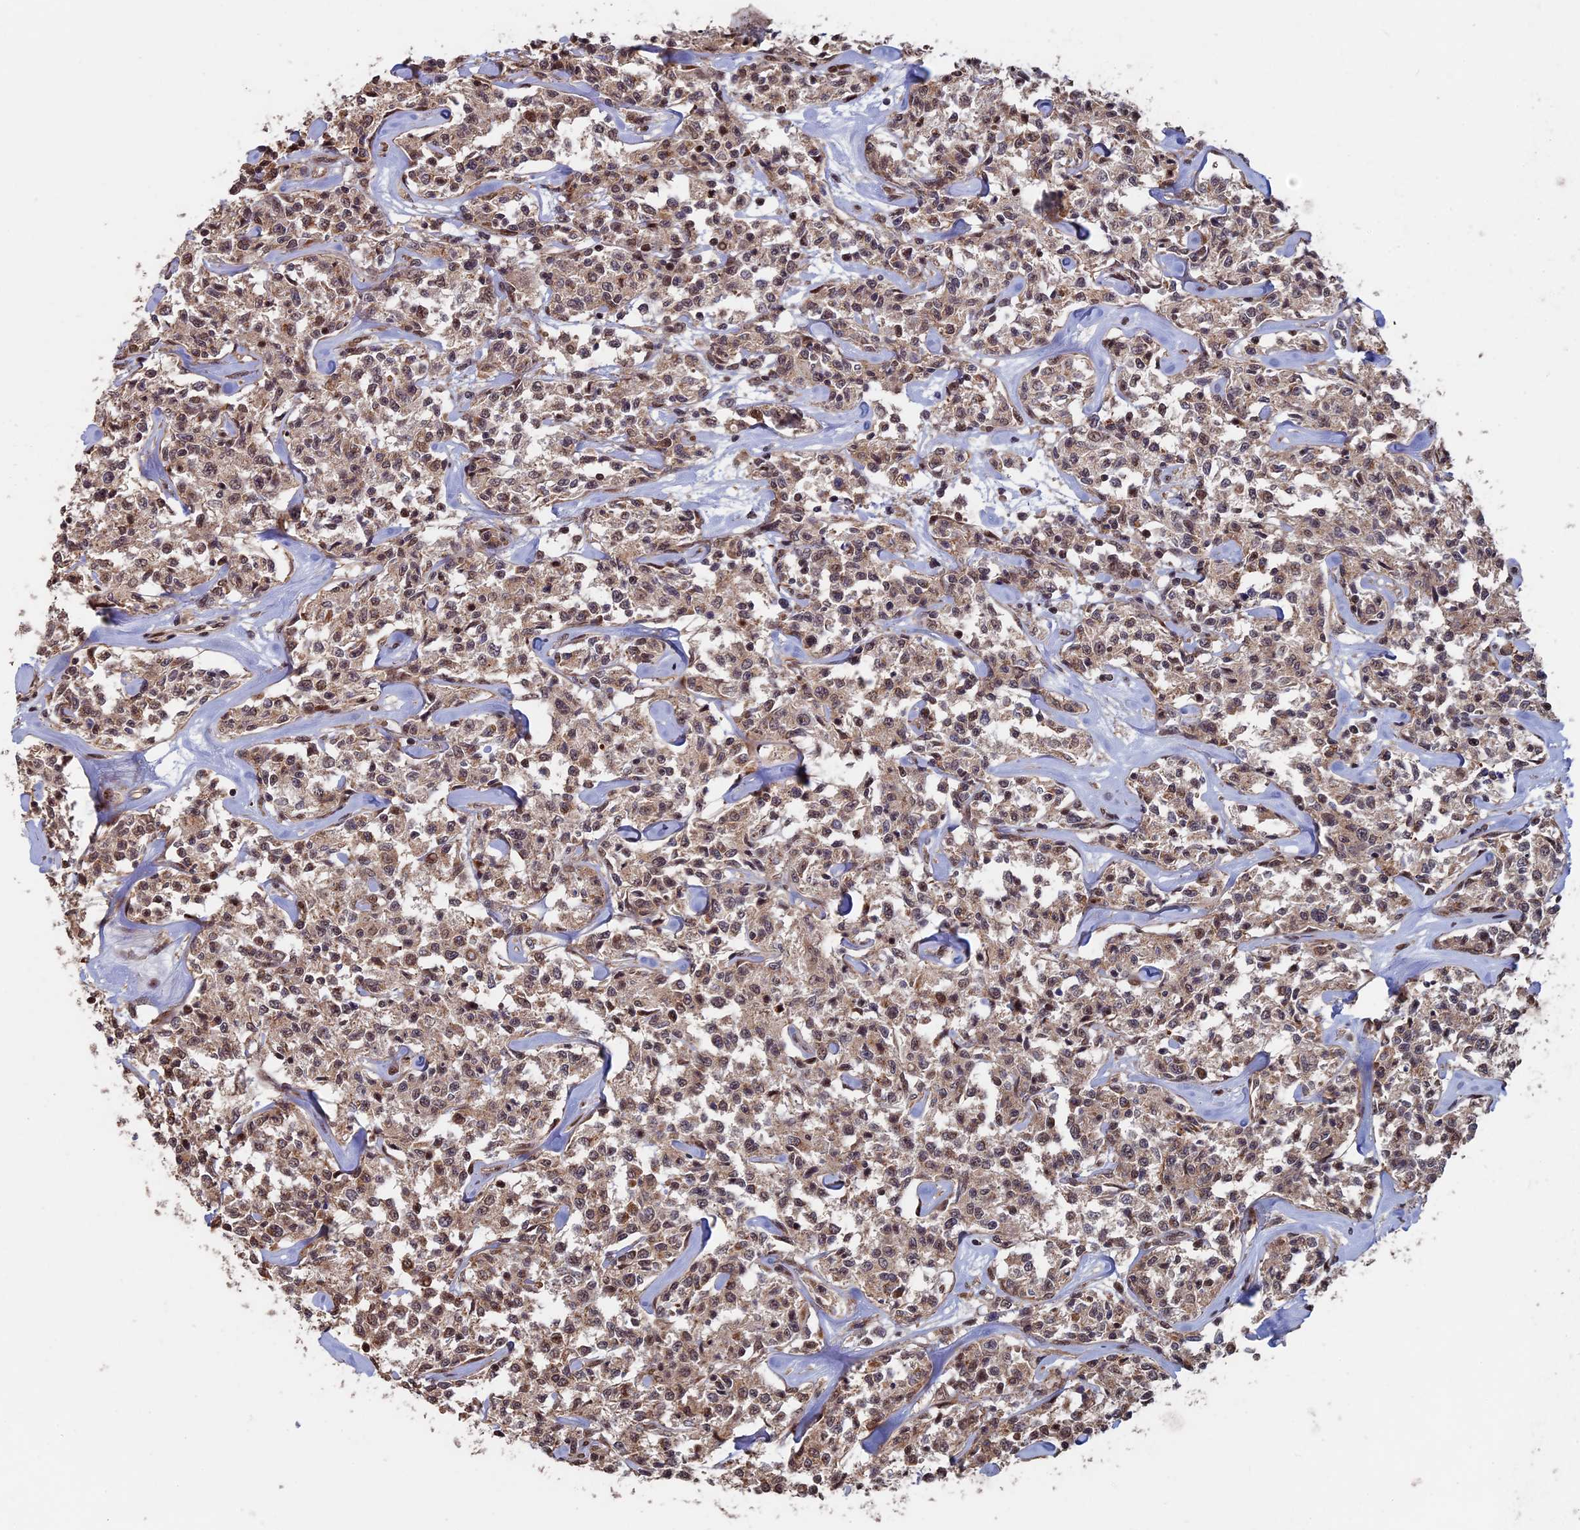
{"staining": {"intensity": "moderate", "quantity": ">75%", "location": "cytoplasmic/membranous,nuclear"}, "tissue": "lymphoma", "cell_type": "Tumor cells", "image_type": "cancer", "snomed": [{"axis": "morphology", "description": "Malignant lymphoma, non-Hodgkin's type, Low grade"}, {"axis": "topography", "description": "Small intestine"}], "caption": "Low-grade malignant lymphoma, non-Hodgkin's type tissue demonstrates moderate cytoplasmic/membranous and nuclear positivity in approximately >75% of tumor cells", "gene": "KIAA1328", "patient": {"sex": "female", "age": 59}}